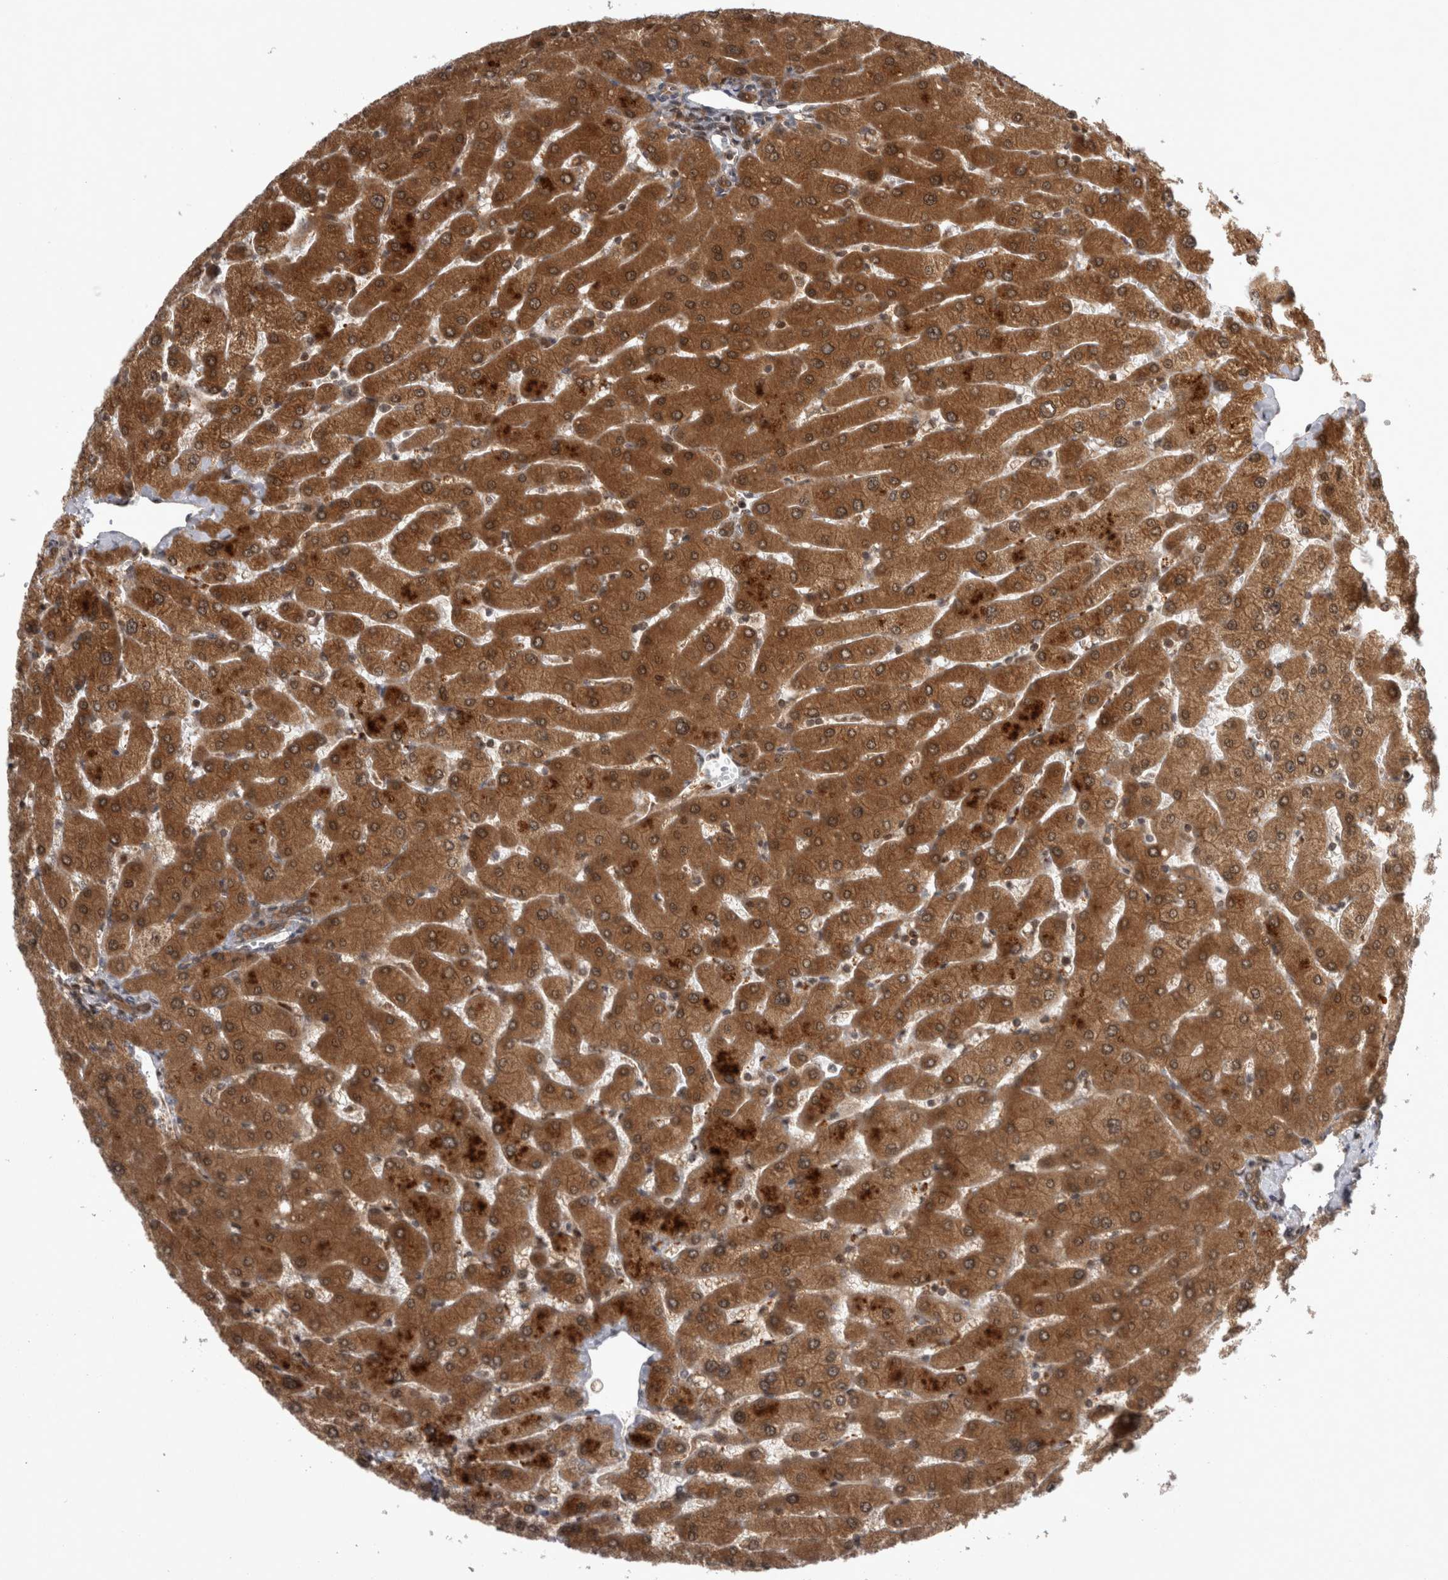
{"staining": {"intensity": "moderate", "quantity": ">75%", "location": "cytoplasmic/membranous"}, "tissue": "liver", "cell_type": "Cholangiocytes", "image_type": "normal", "snomed": [{"axis": "morphology", "description": "Normal tissue, NOS"}, {"axis": "topography", "description": "Liver"}], "caption": "Immunohistochemistry photomicrograph of normal human liver stained for a protein (brown), which shows medium levels of moderate cytoplasmic/membranous positivity in about >75% of cholangiocytes.", "gene": "PSMB2", "patient": {"sex": "male", "age": 55}}